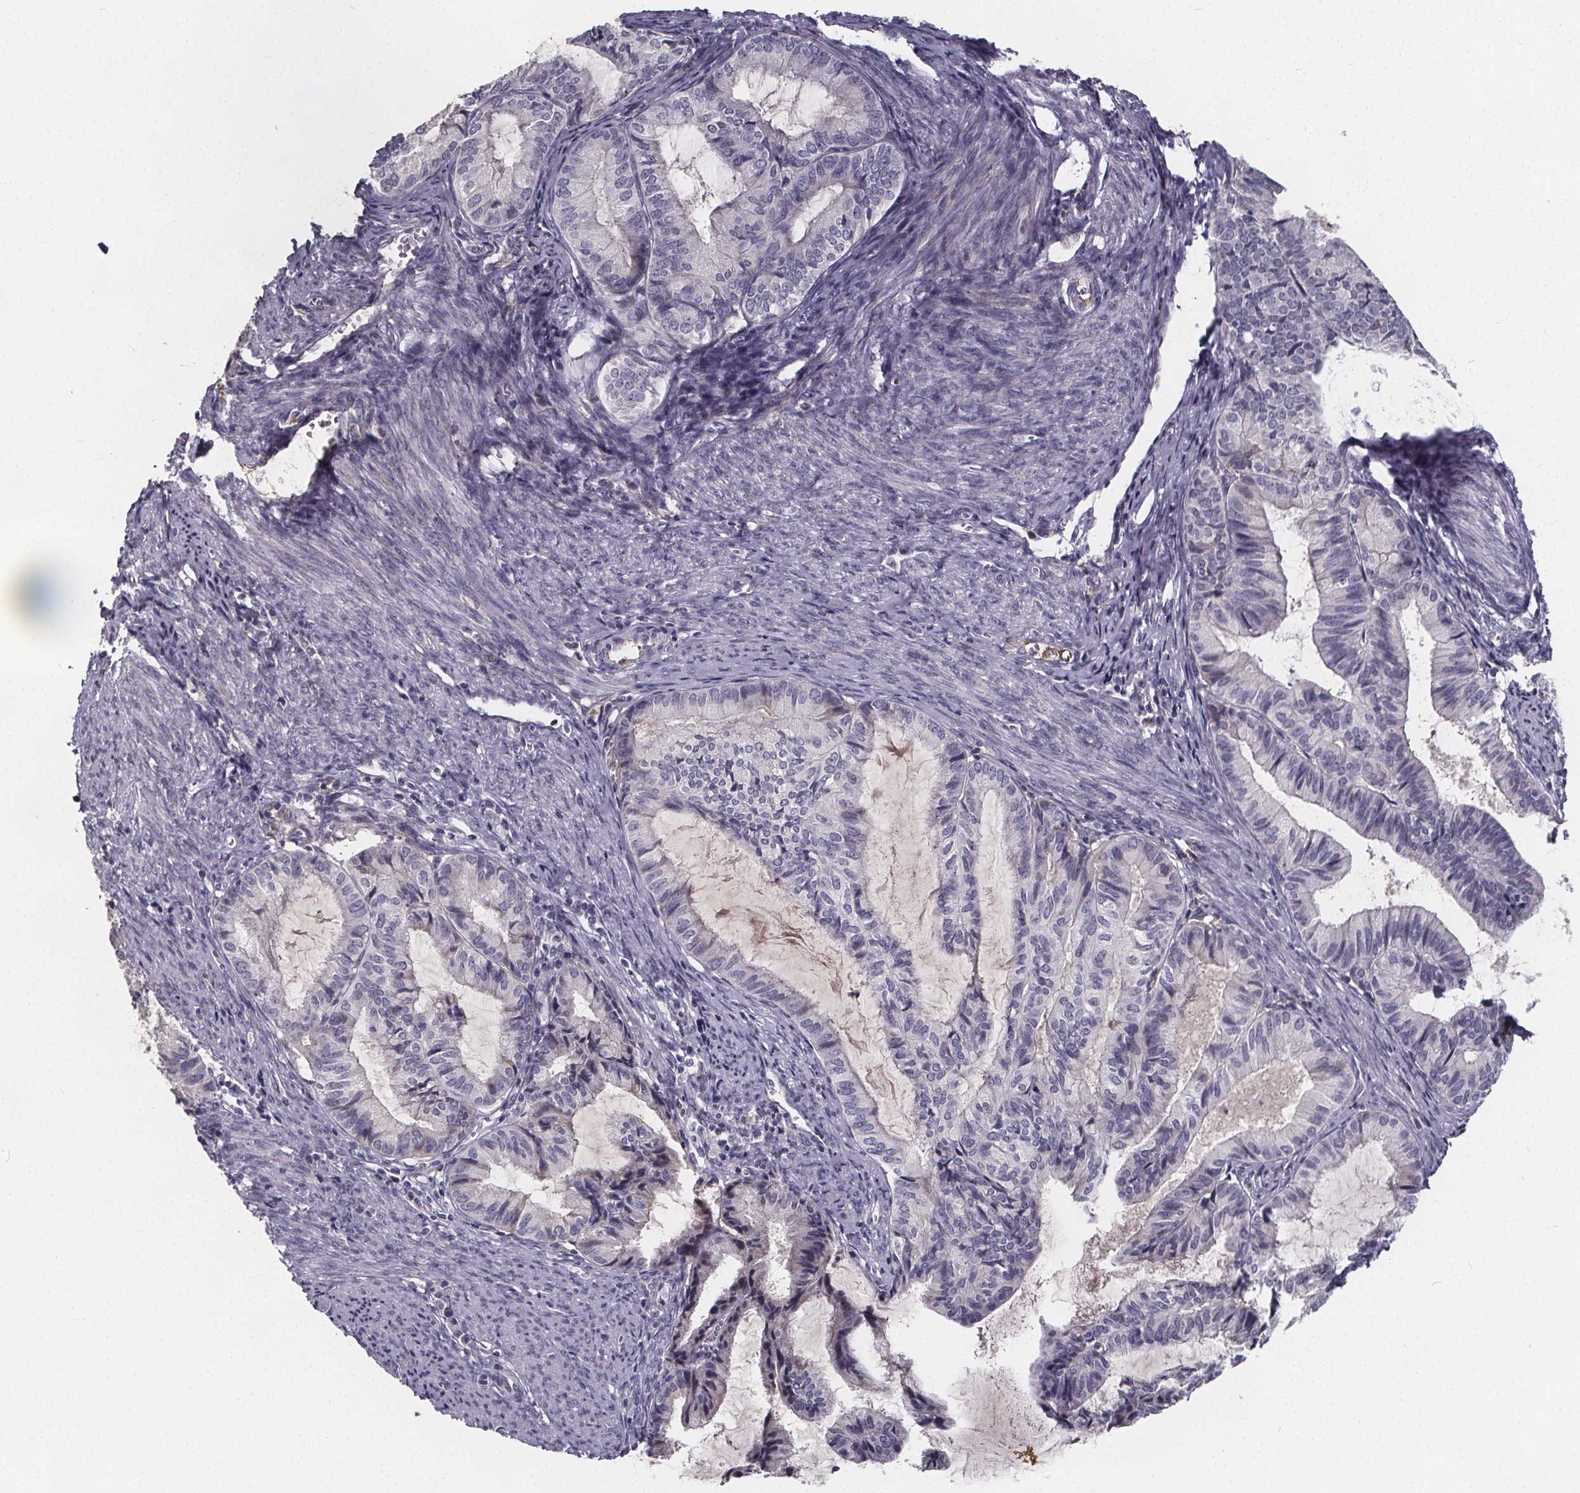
{"staining": {"intensity": "negative", "quantity": "none", "location": "none"}, "tissue": "endometrial cancer", "cell_type": "Tumor cells", "image_type": "cancer", "snomed": [{"axis": "morphology", "description": "Adenocarcinoma, NOS"}, {"axis": "topography", "description": "Endometrium"}], "caption": "This histopathology image is of endometrial cancer stained with IHC to label a protein in brown with the nuclei are counter-stained blue. There is no expression in tumor cells.", "gene": "AGT", "patient": {"sex": "female", "age": 86}}